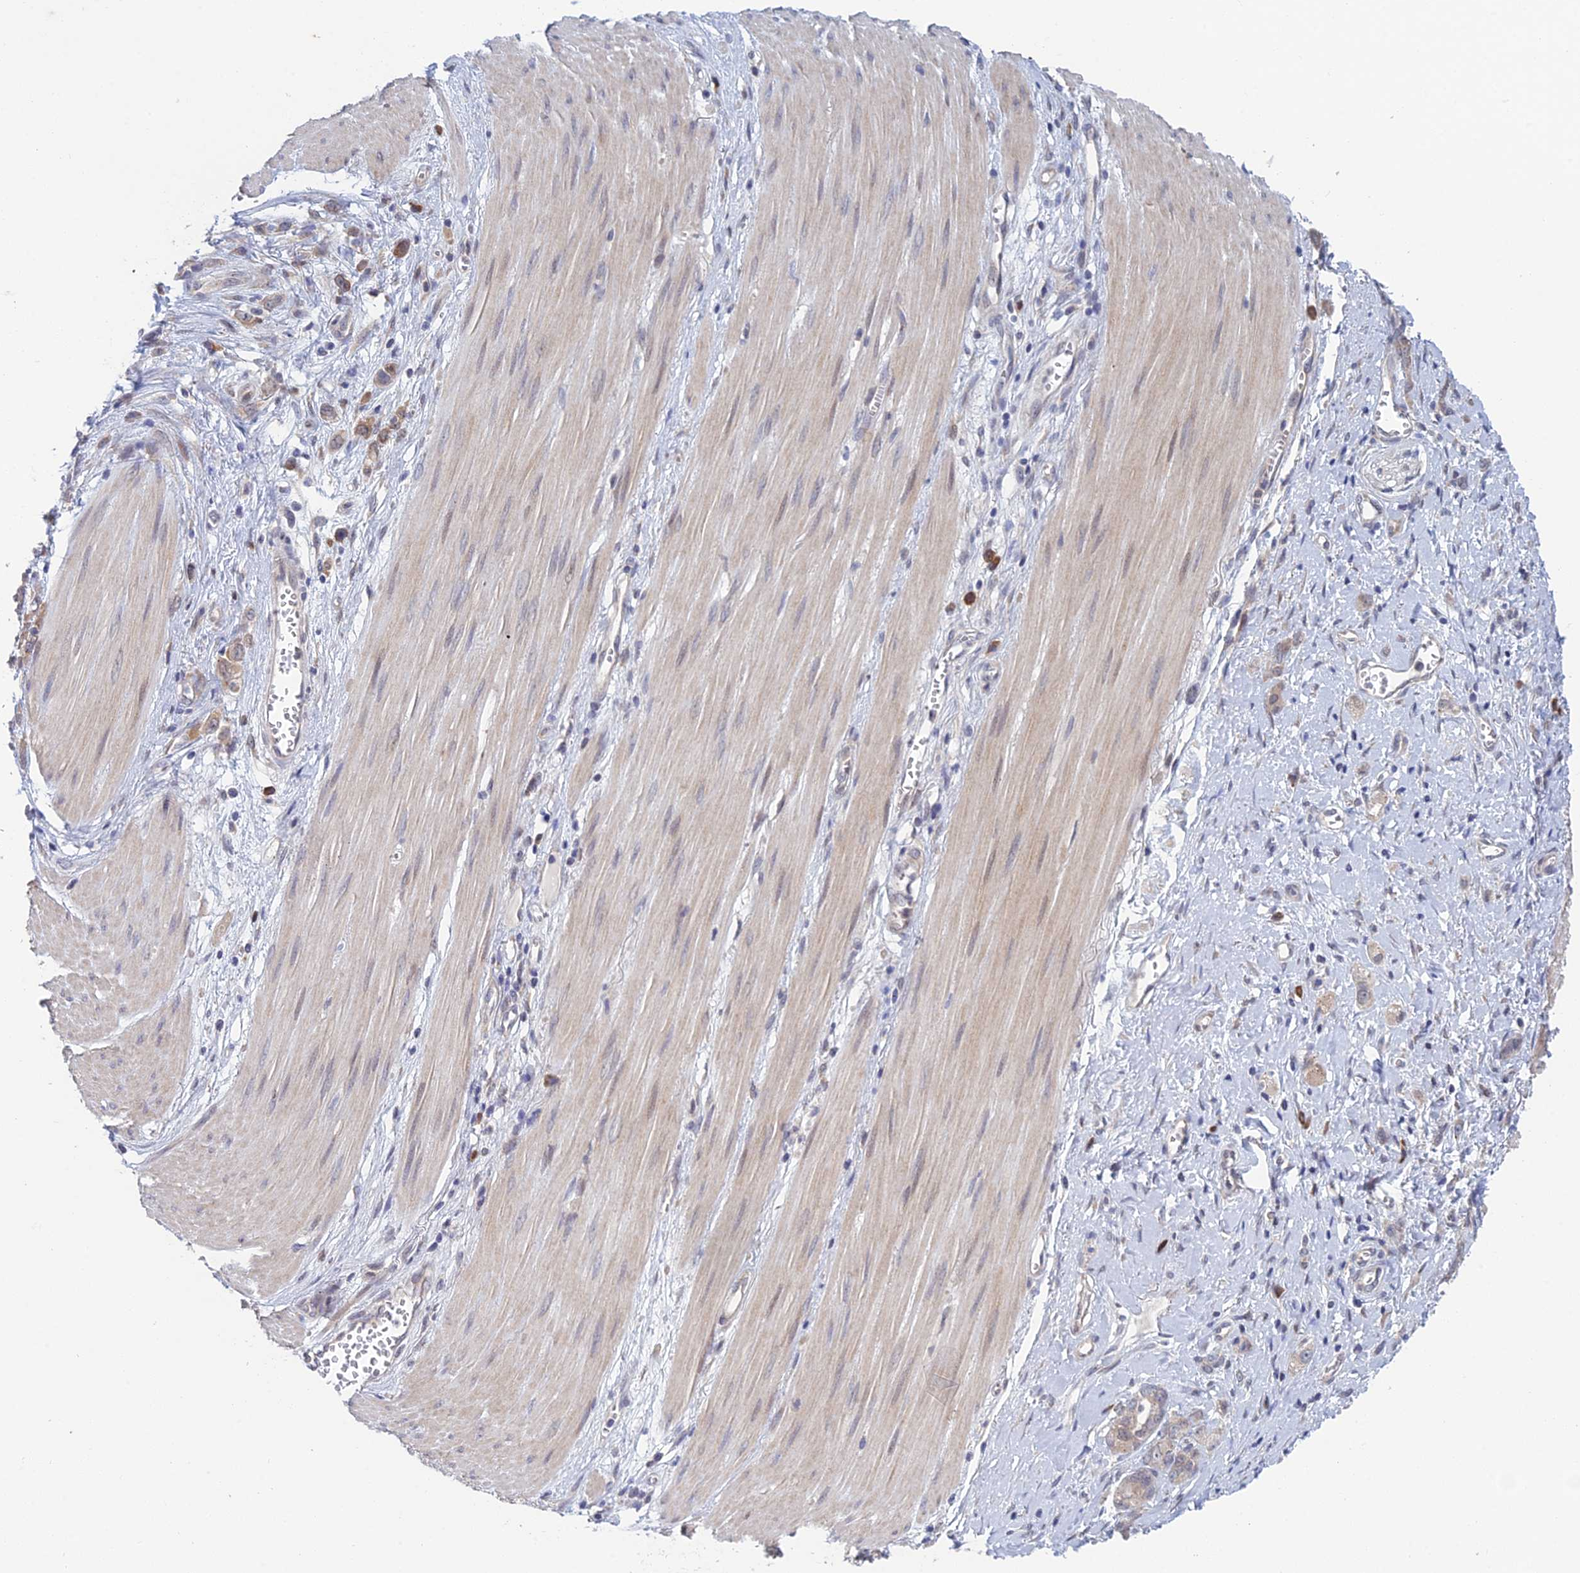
{"staining": {"intensity": "weak", "quantity": ">75%", "location": "cytoplasmic/membranous"}, "tissue": "stomach cancer", "cell_type": "Tumor cells", "image_type": "cancer", "snomed": [{"axis": "morphology", "description": "Adenocarcinoma, NOS"}, {"axis": "topography", "description": "Stomach"}], "caption": "Protein expression analysis of human adenocarcinoma (stomach) reveals weak cytoplasmic/membranous expression in about >75% of tumor cells. (Brightfield microscopy of DAB IHC at high magnification).", "gene": "SRA1", "patient": {"sex": "female", "age": 76}}